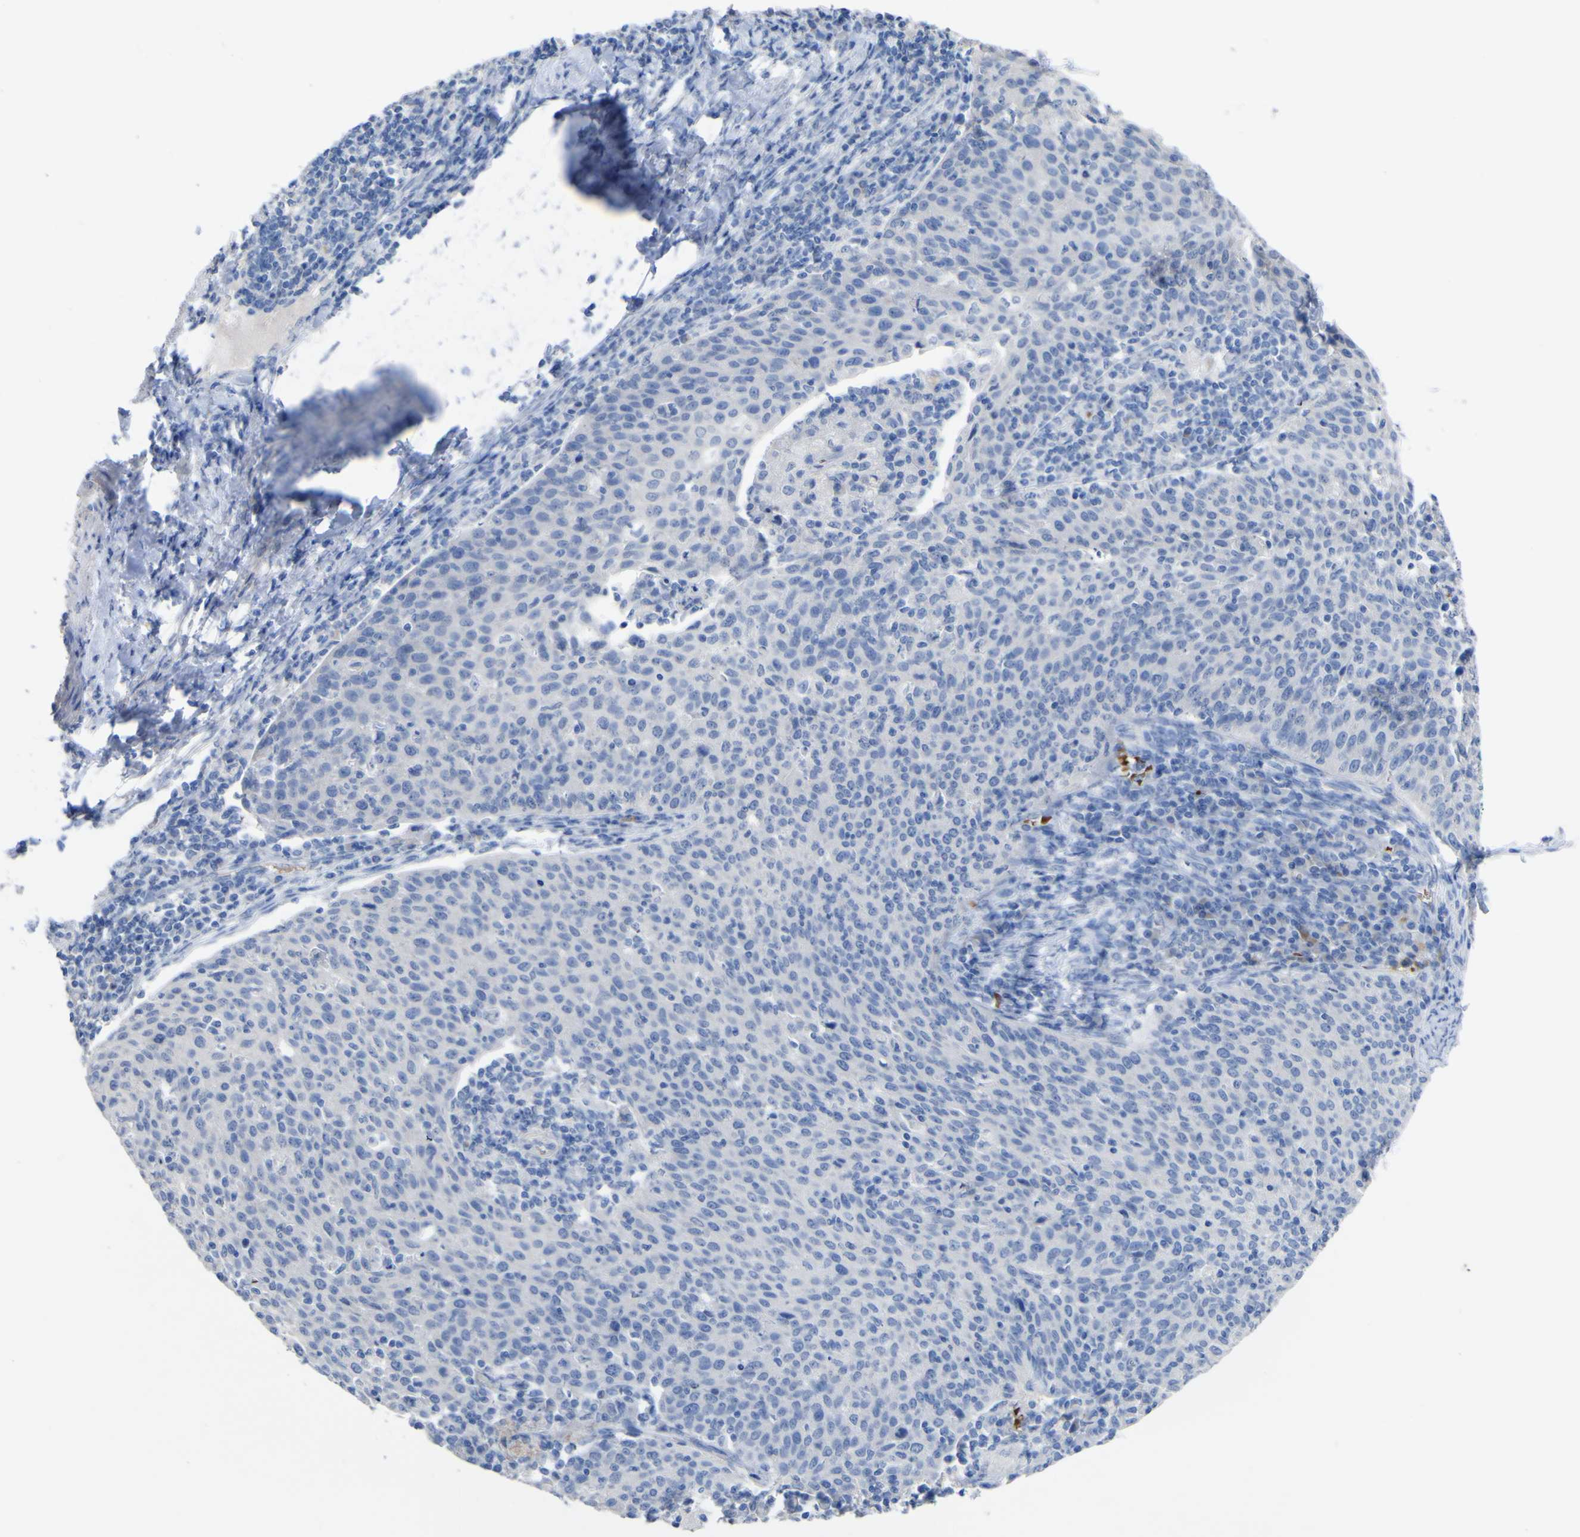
{"staining": {"intensity": "negative", "quantity": "none", "location": "none"}, "tissue": "cervical cancer", "cell_type": "Tumor cells", "image_type": "cancer", "snomed": [{"axis": "morphology", "description": "Squamous cell carcinoma, NOS"}, {"axis": "topography", "description": "Cervix"}], "caption": "High power microscopy histopathology image of an immunohistochemistry (IHC) histopathology image of cervical cancer (squamous cell carcinoma), revealing no significant staining in tumor cells.", "gene": "GCM1", "patient": {"sex": "female", "age": 38}}